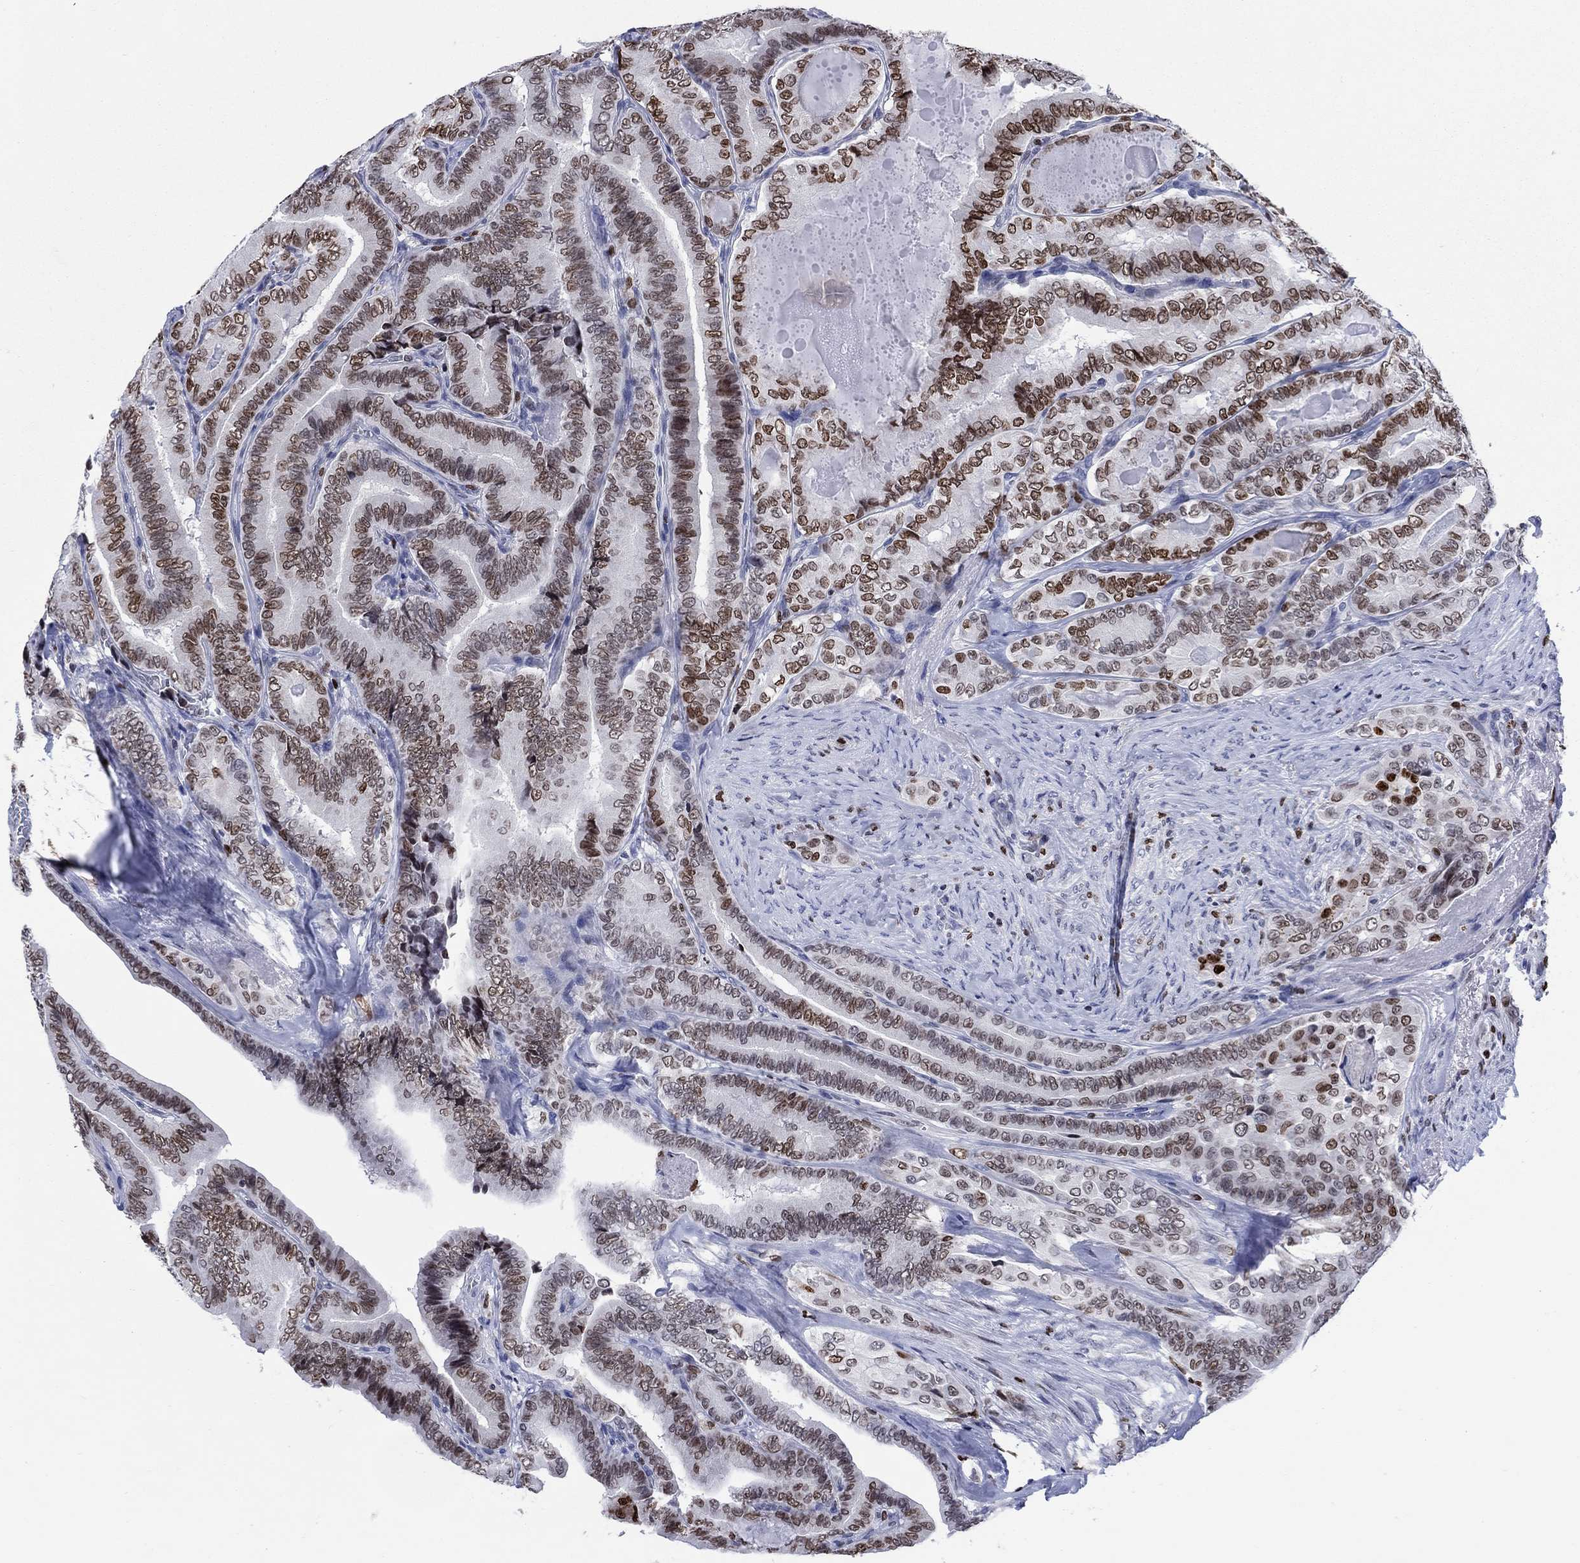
{"staining": {"intensity": "moderate", "quantity": "<25%", "location": "nuclear"}, "tissue": "thyroid cancer", "cell_type": "Tumor cells", "image_type": "cancer", "snomed": [{"axis": "morphology", "description": "Papillary adenocarcinoma, NOS"}, {"axis": "topography", "description": "Thyroid gland"}], "caption": "This histopathology image shows immunohistochemistry (IHC) staining of human thyroid cancer, with low moderate nuclear positivity in about <25% of tumor cells.", "gene": "HMGA1", "patient": {"sex": "male", "age": 61}}